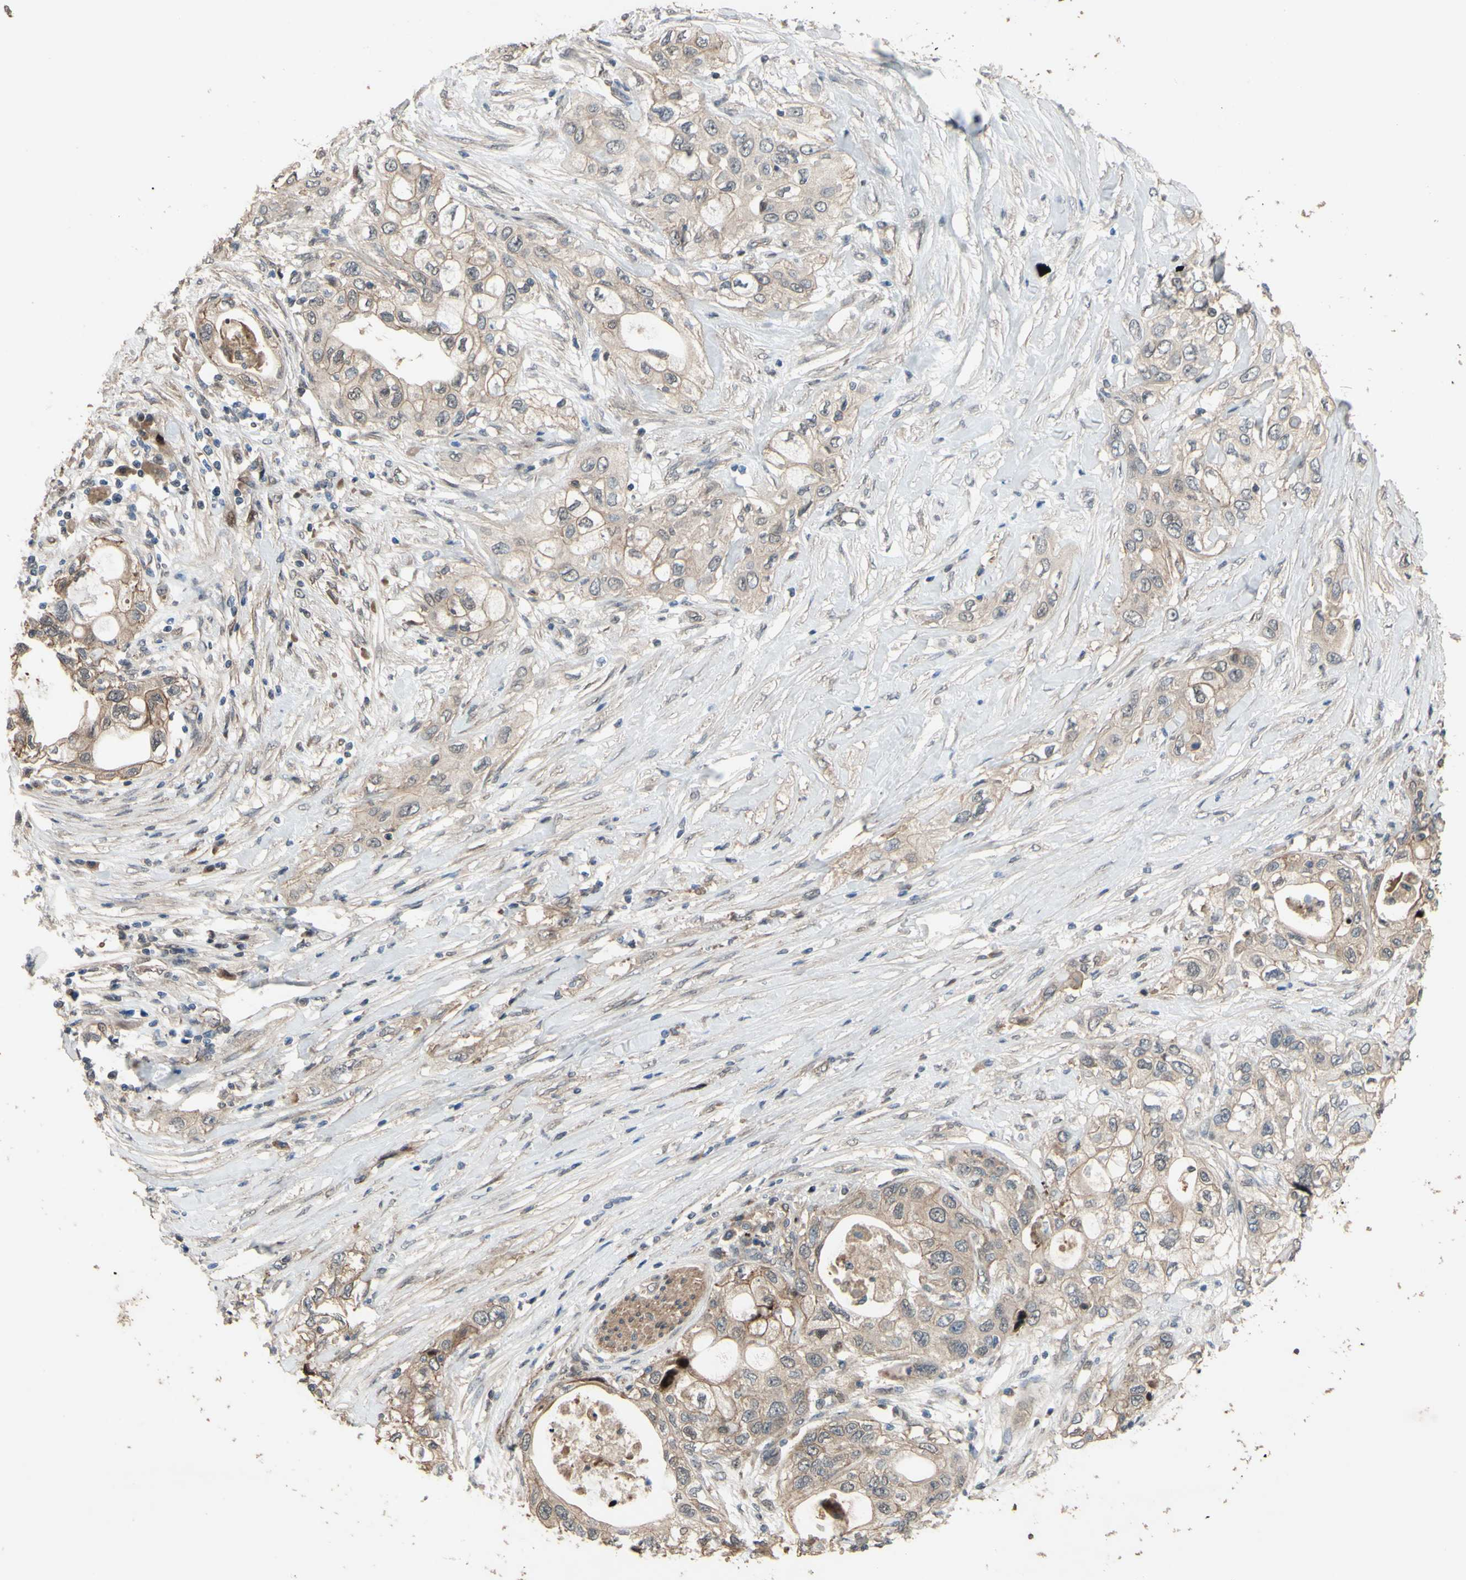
{"staining": {"intensity": "weak", "quantity": ">75%", "location": "cytoplasmic/membranous"}, "tissue": "pancreatic cancer", "cell_type": "Tumor cells", "image_type": "cancer", "snomed": [{"axis": "morphology", "description": "Adenocarcinoma, NOS"}, {"axis": "topography", "description": "Pancreas"}], "caption": "DAB (3,3'-diaminobenzidine) immunohistochemical staining of adenocarcinoma (pancreatic) demonstrates weak cytoplasmic/membranous protein positivity in about >75% of tumor cells.", "gene": "SHROOM4", "patient": {"sex": "female", "age": 70}}